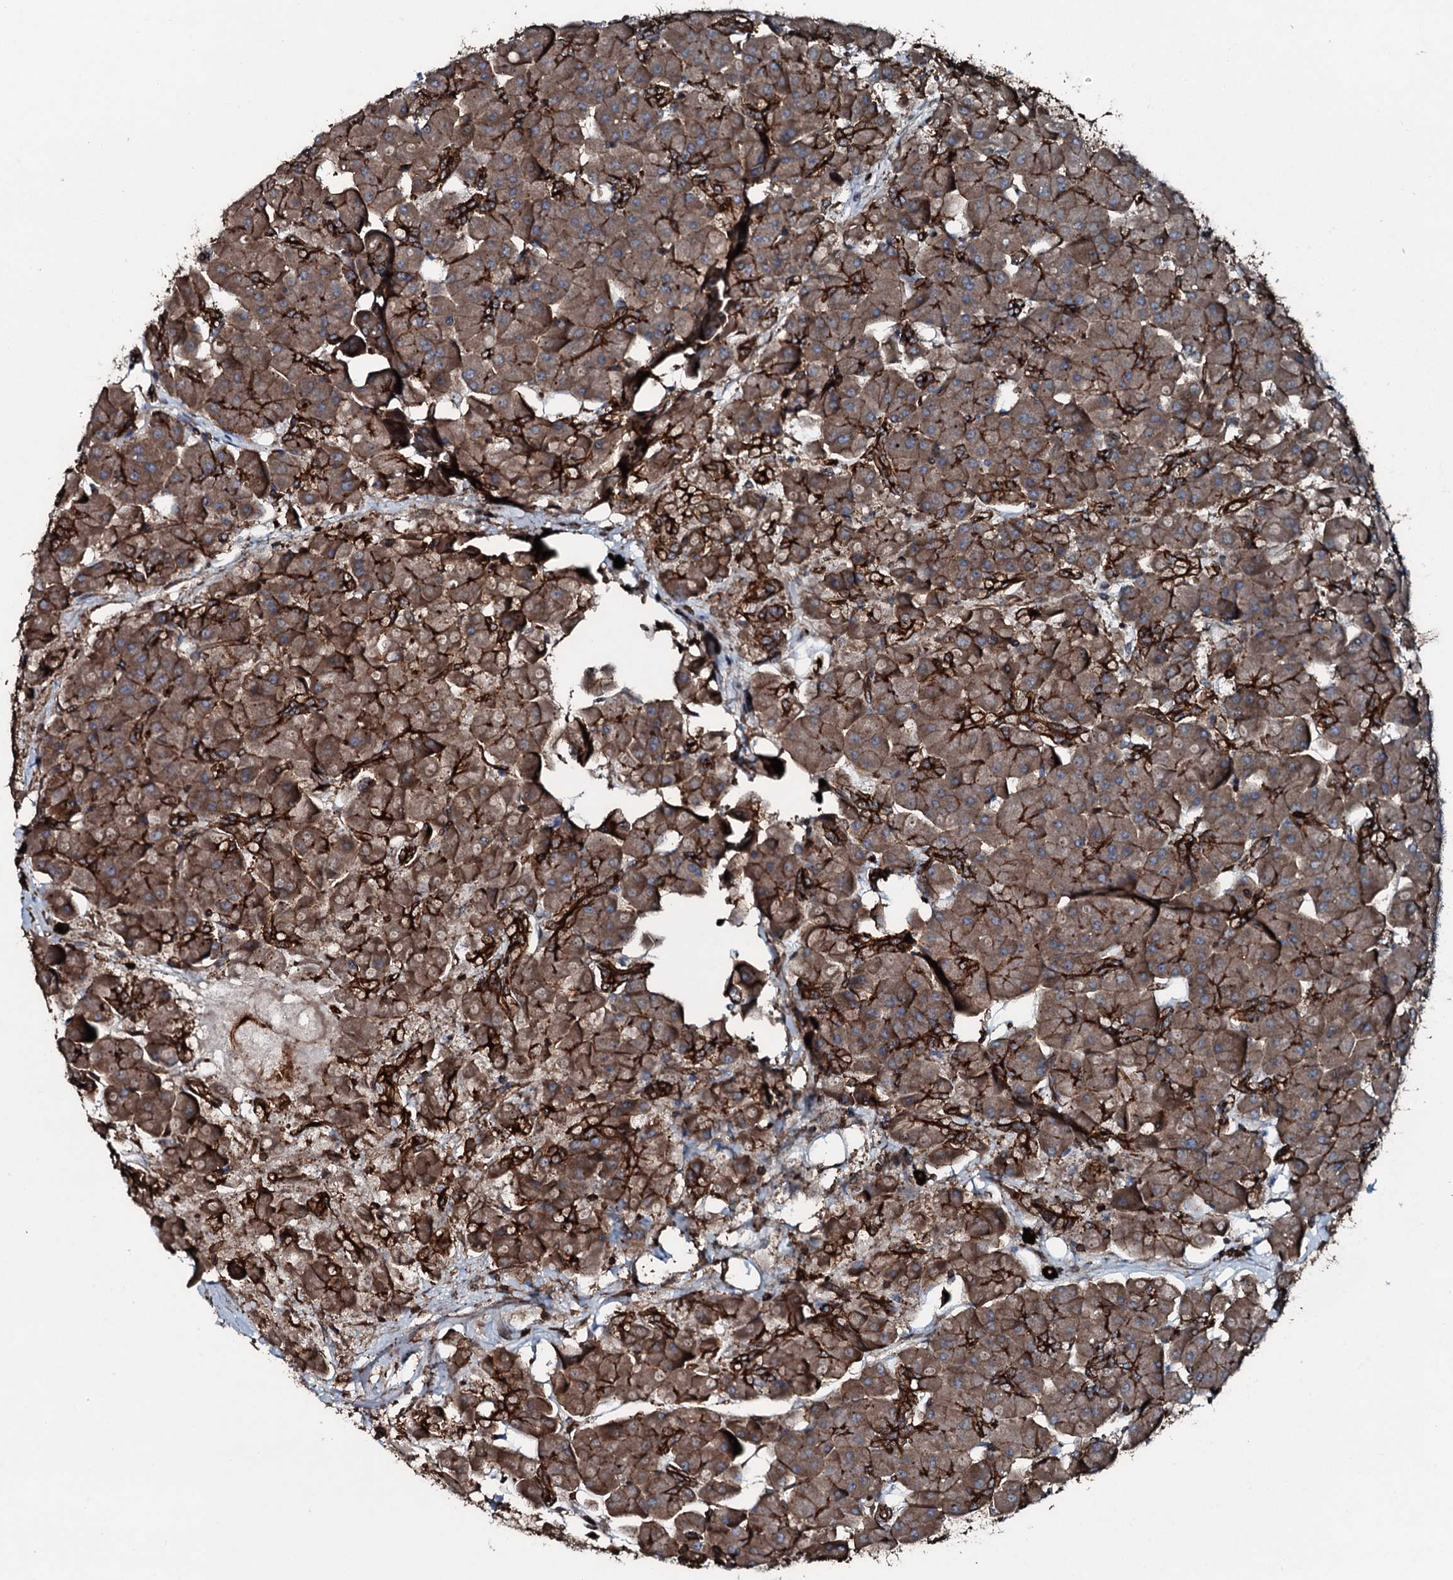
{"staining": {"intensity": "moderate", "quantity": ">75%", "location": "cytoplasmic/membranous"}, "tissue": "pancreas", "cell_type": "Exocrine glandular cells", "image_type": "normal", "snomed": [{"axis": "morphology", "description": "Normal tissue, NOS"}, {"axis": "topography", "description": "Pancreas"}], "caption": "A medium amount of moderate cytoplasmic/membranous staining is present in about >75% of exocrine glandular cells in unremarkable pancreas.", "gene": "SLC25A38", "patient": {"sex": "male", "age": 66}}